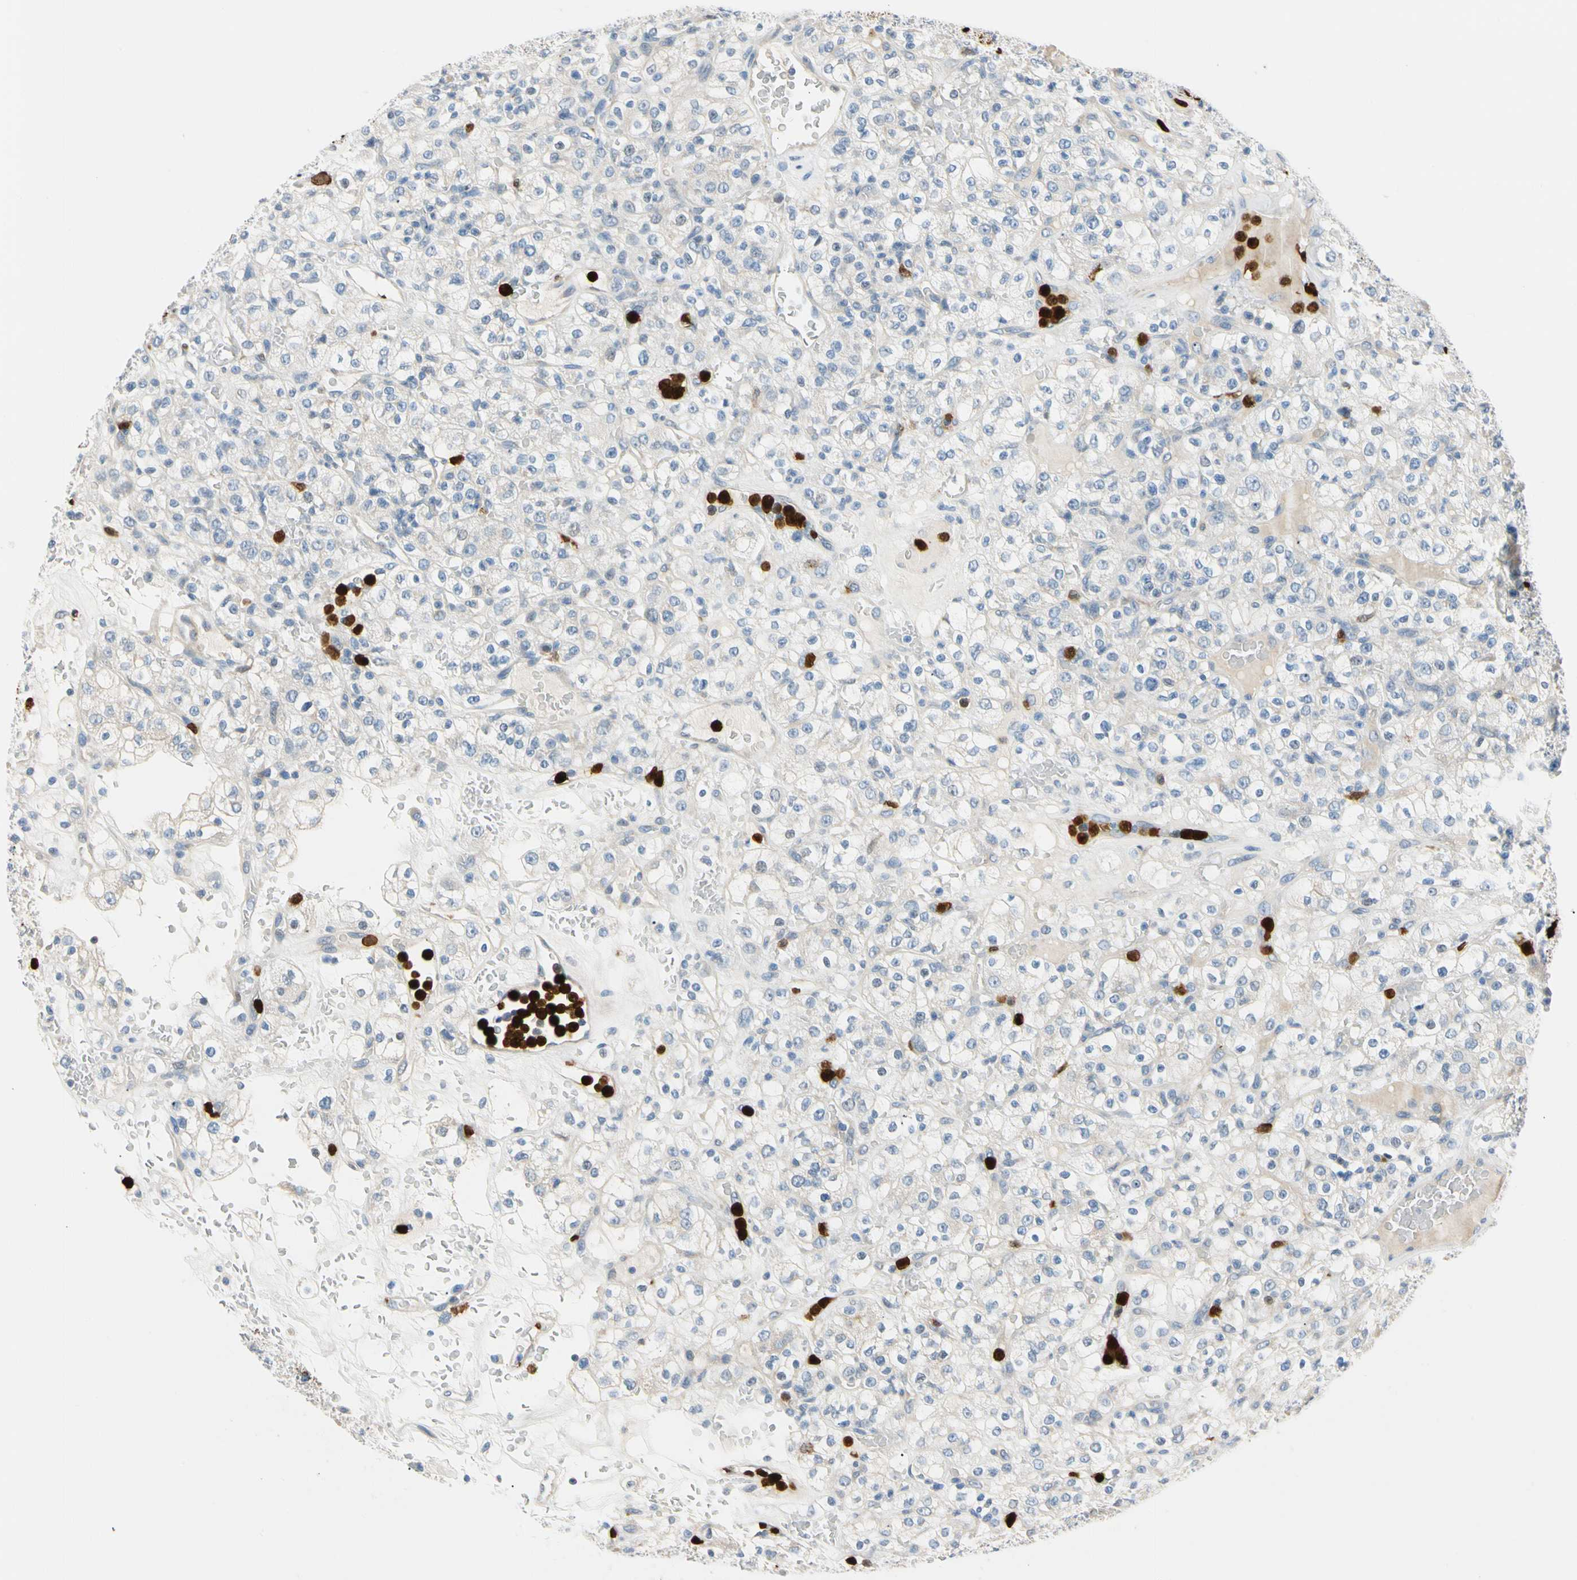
{"staining": {"intensity": "negative", "quantity": "none", "location": "none"}, "tissue": "renal cancer", "cell_type": "Tumor cells", "image_type": "cancer", "snomed": [{"axis": "morphology", "description": "Normal tissue, NOS"}, {"axis": "morphology", "description": "Adenocarcinoma, NOS"}, {"axis": "topography", "description": "Kidney"}], "caption": "Immunohistochemistry (IHC) of human renal cancer (adenocarcinoma) shows no expression in tumor cells.", "gene": "TRAF5", "patient": {"sex": "female", "age": 72}}